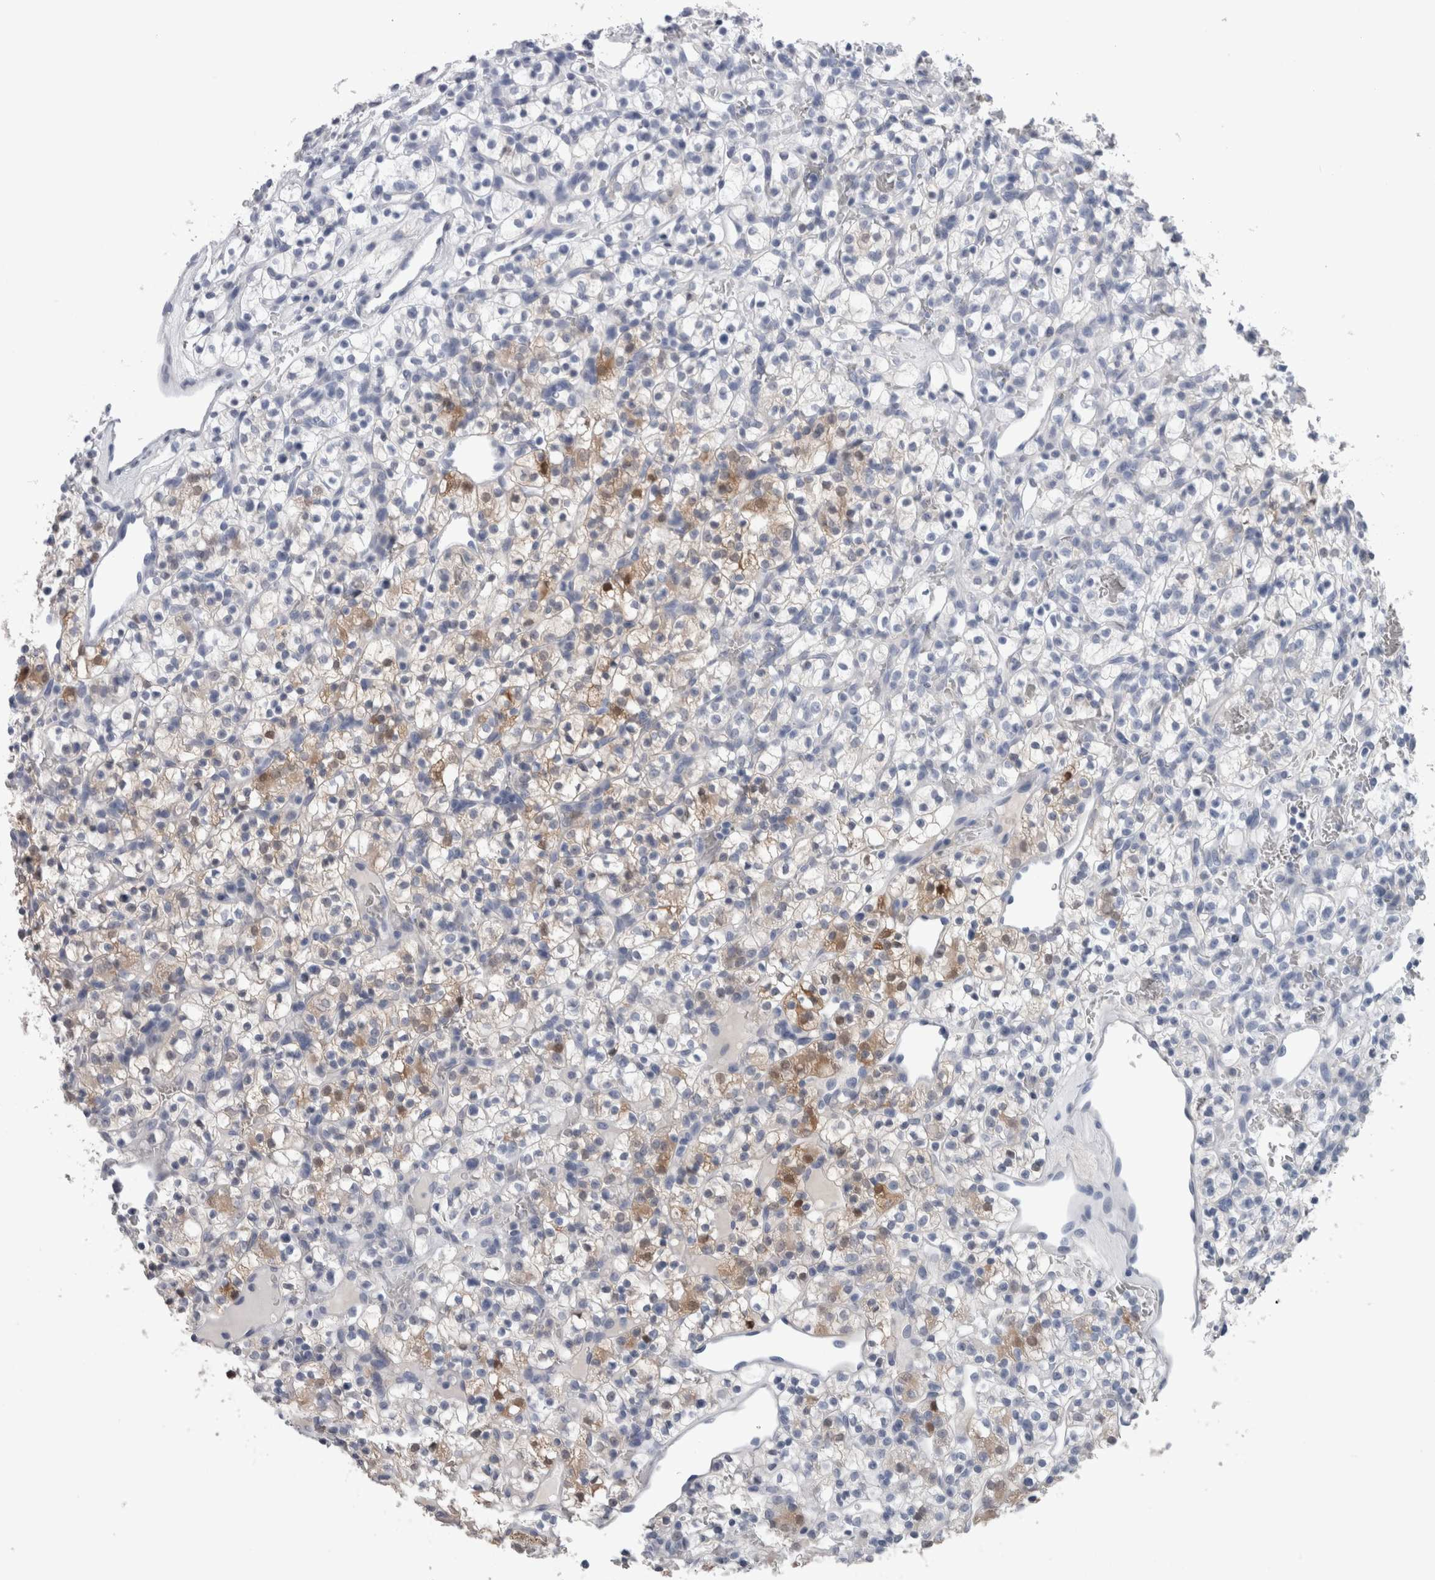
{"staining": {"intensity": "moderate", "quantity": "<25%", "location": "cytoplasmic/membranous,nuclear"}, "tissue": "renal cancer", "cell_type": "Tumor cells", "image_type": "cancer", "snomed": [{"axis": "morphology", "description": "Adenocarcinoma, NOS"}, {"axis": "topography", "description": "Kidney"}], "caption": "Tumor cells exhibit low levels of moderate cytoplasmic/membranous and nuclear positivity in approximately <25% of cells in renal cancer (adenocarcinoma).", "gene": "CA8", "patient": {"sex": "female", "age": 57}}